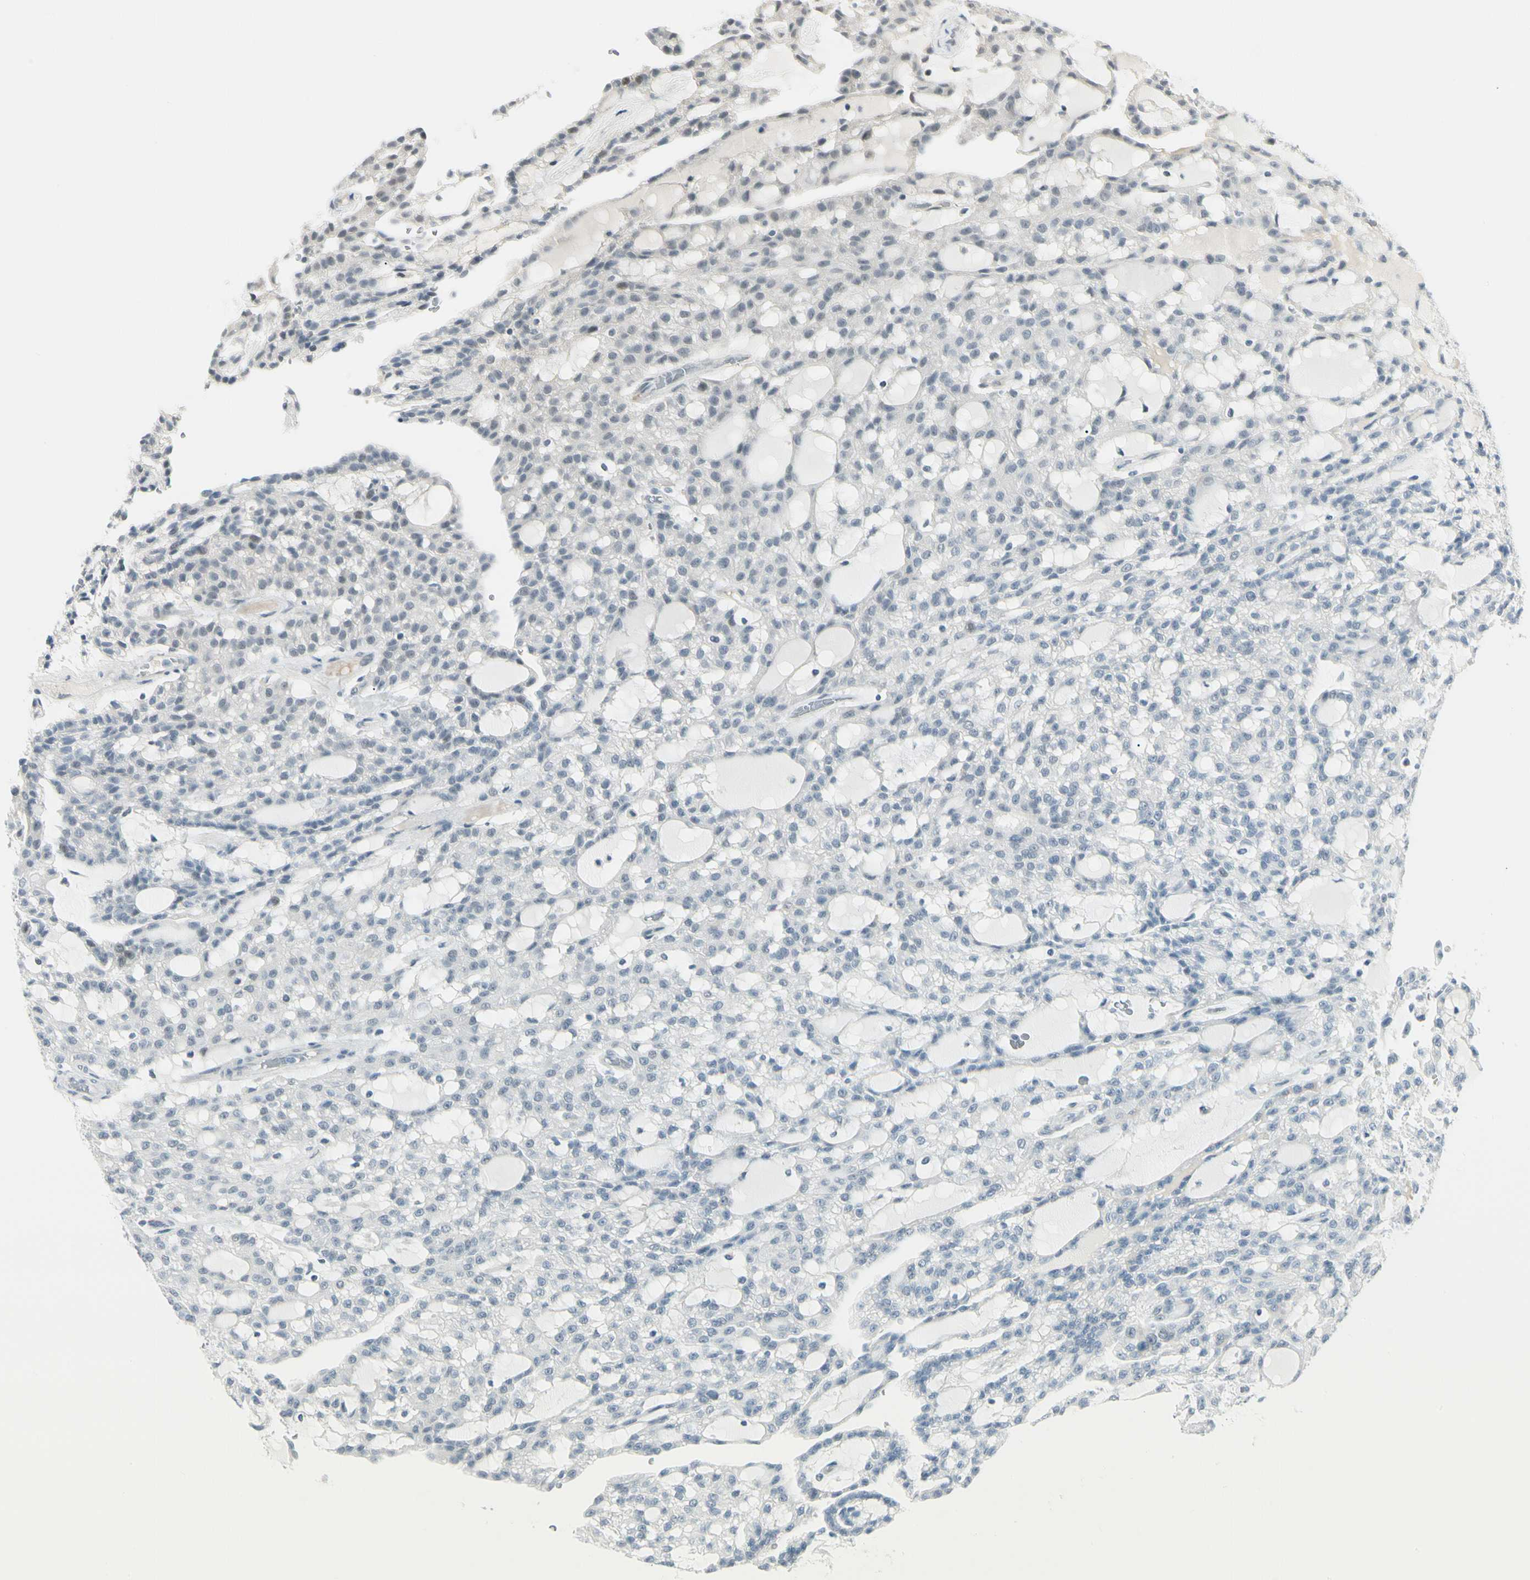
{"staining": {"intensity": "negative", "quantity": "none", "location": "none"}, "tissue": "renal cancer", "cell_type": "Tumor cells", "image_type": "cancer", "snomed": [{"axis": "morphology", "description": "Adenocarcinoma, NOS"}, {"axis": "topography", "description": "Kidney"}], "caption": "High power microscopy micrograph of an IHC image of renal adenocarcinoma, revealing no significant expression in tumor cells.", "gene": "ASPN", "patient": {"sex": "male", "age": 63}}